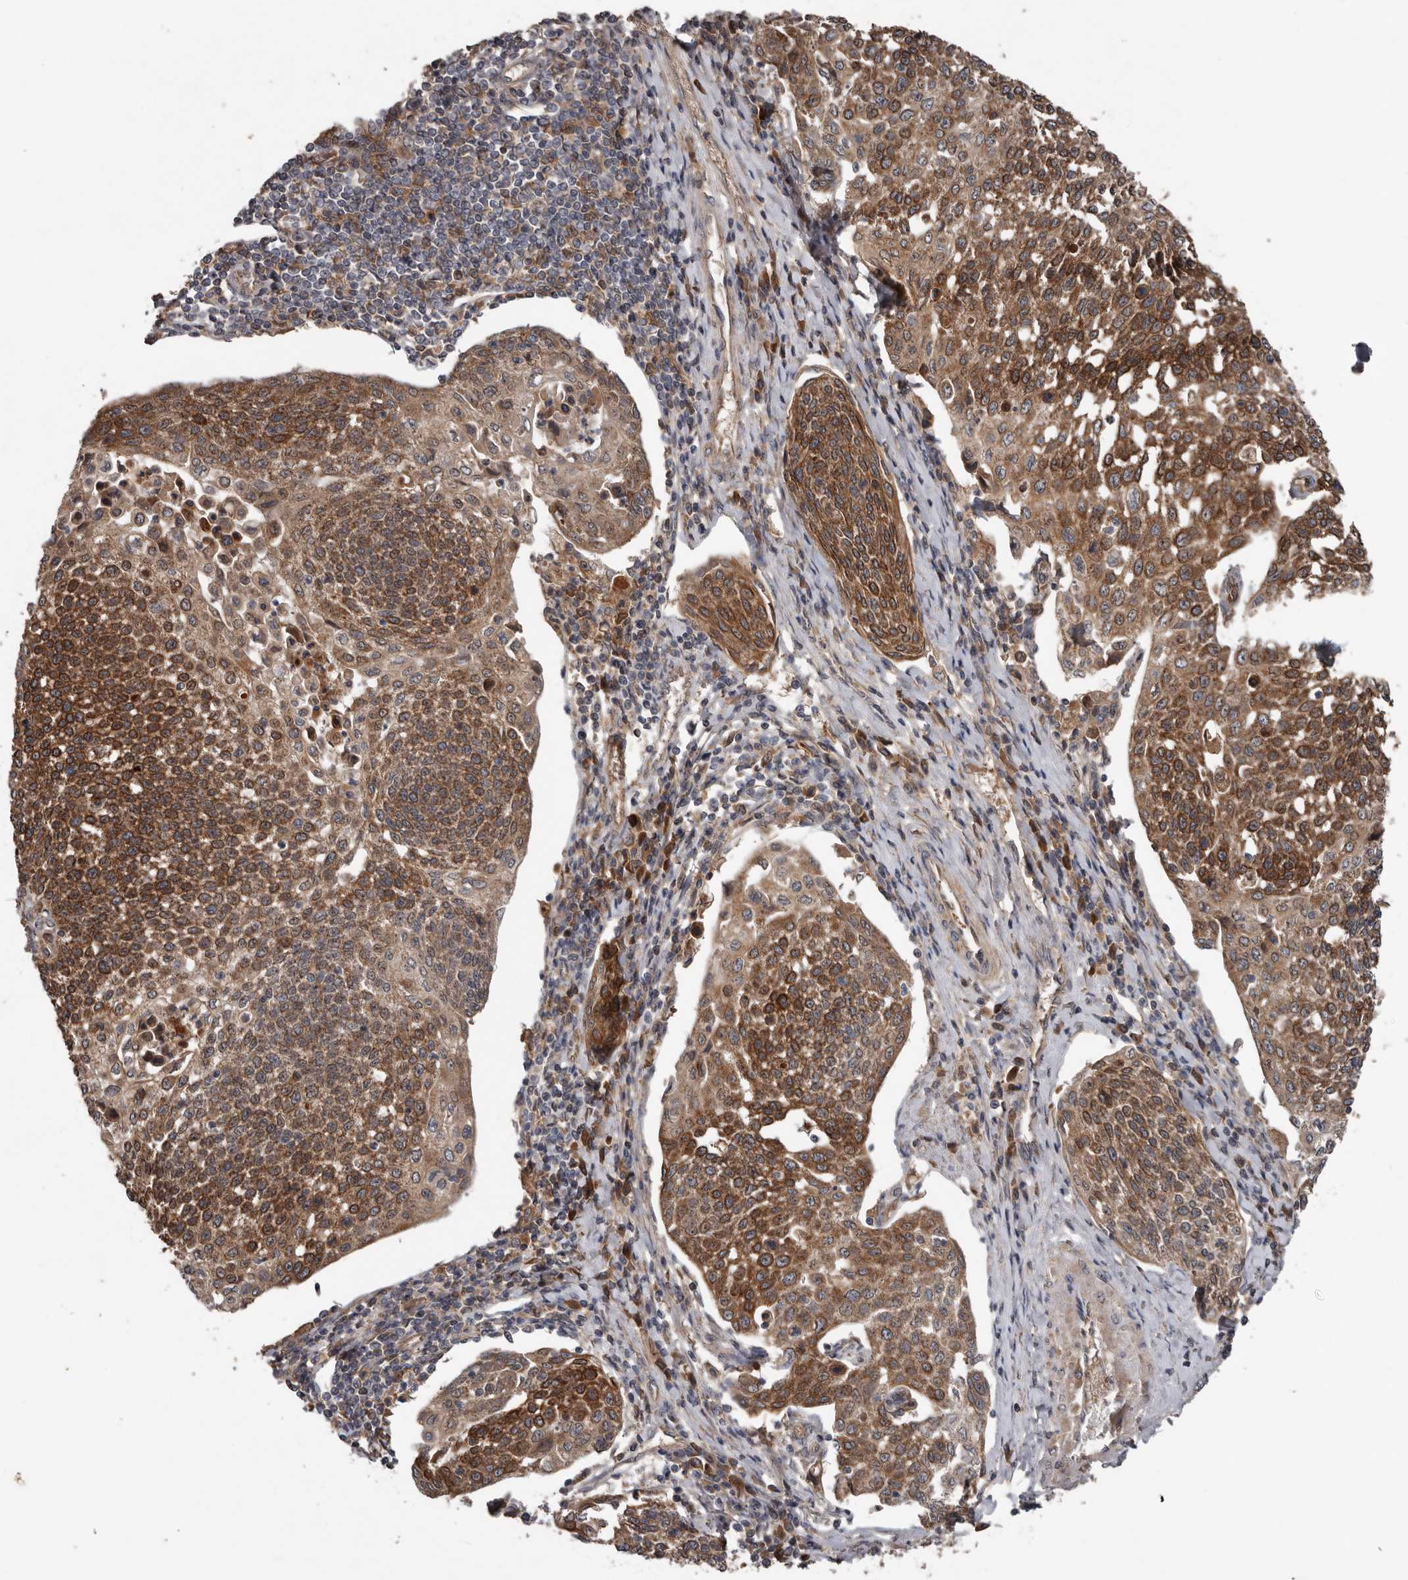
{"staining": {"intensity": "strong", "quantity": ">75%", "location": "cytoplasmic/membranous"}, "tissue": "cervical cancer", "cell_type": "Tumor cells", "image_type": "cancer", "snomed": [{"axis": "morphology", "description": "Squamous cell carcinoma, NOS"}, {"axis": "topography", "description": "Cervix"}], "caption": "The immunohistochemical stain labels strong cytoplasmic/membranous staining in tumor cells of cervical squamous cell carcinoma tissue.", "gene": "DNAJB4", "patient": {"sex": "female", "age": 34}}